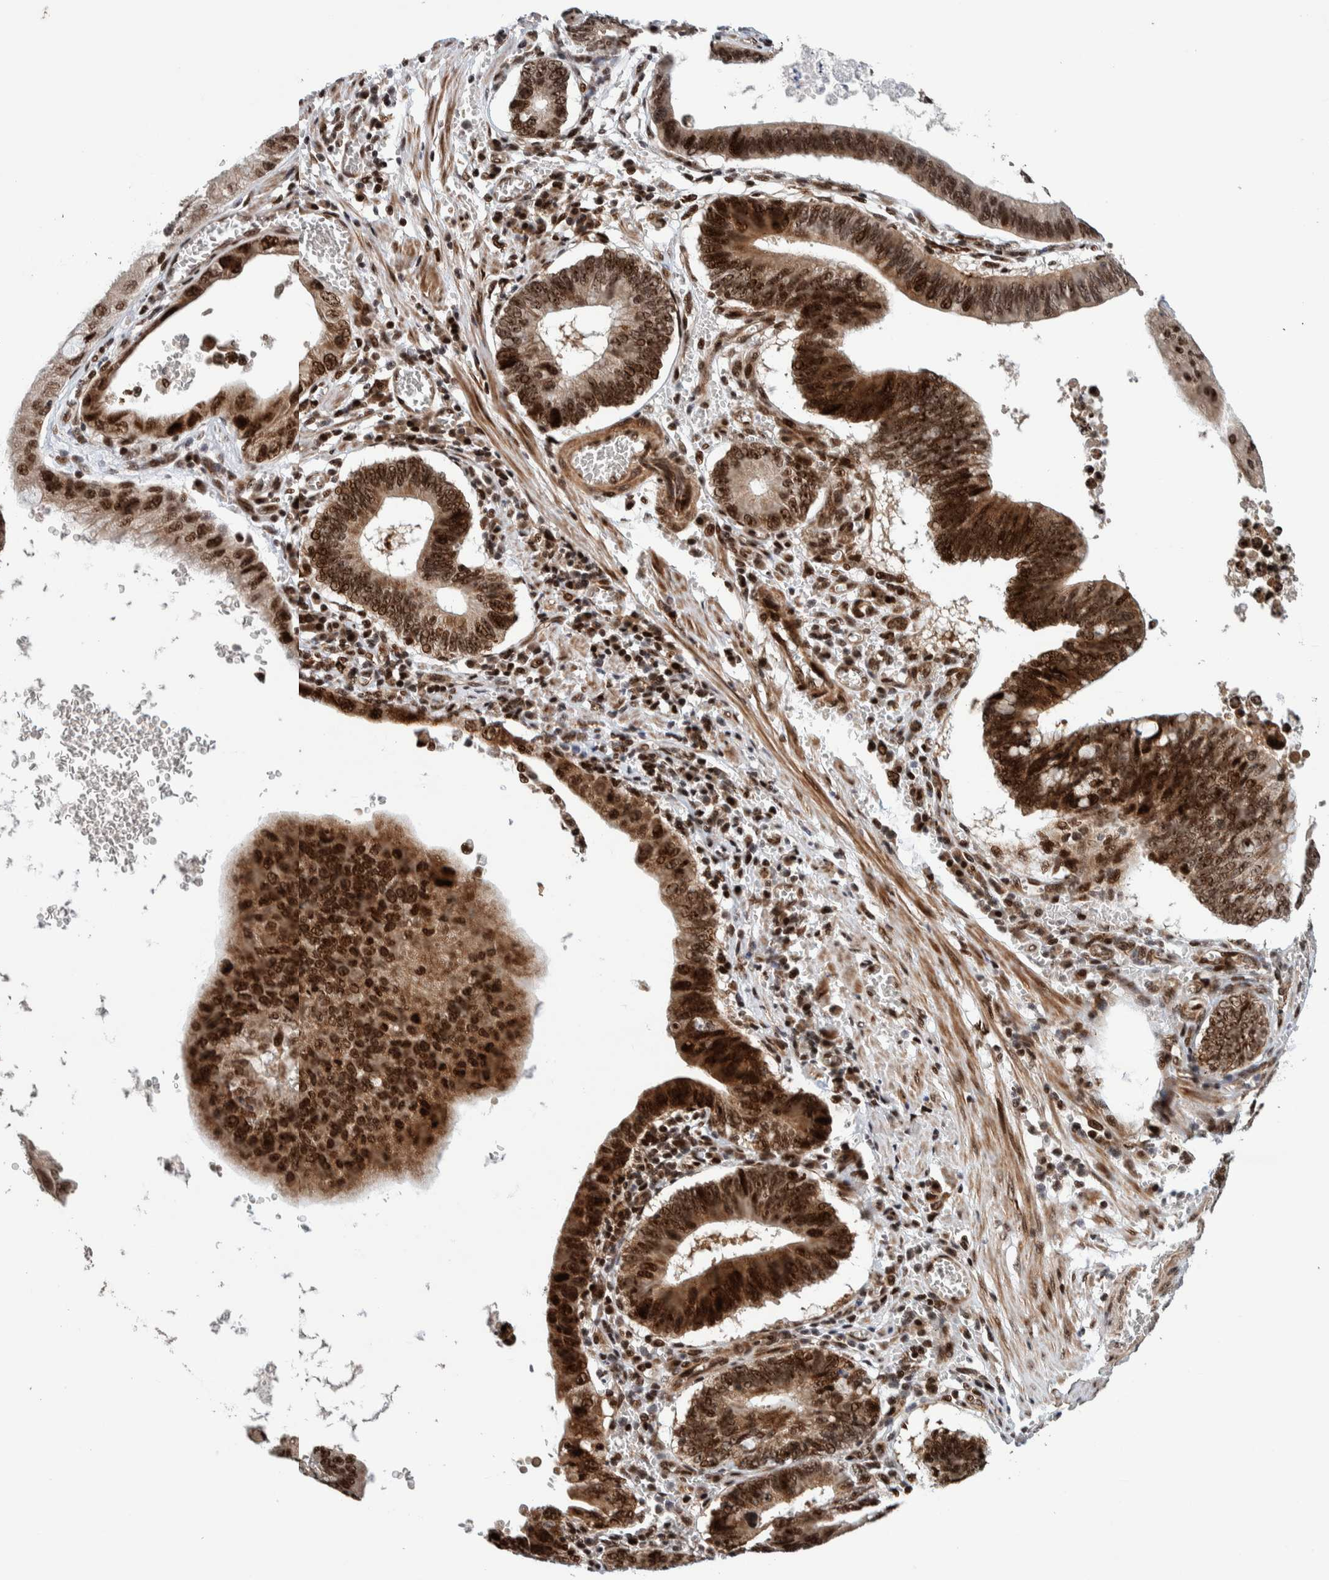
{"staining": {"intensity": "strong", "quantity": ">75%", "location": "cytoplasmic/membranous,nuclear"}, "tissue": "stomach cancer", "cell_type": "Tumor cells", "image_type": "cancer", "snomed": [{"axis": "morphology", "description": "Adenocarcinoma, NOS"}, {"axis": "topography", "description": "Stomach"}, {"axis": "topography", "description": "Gastric cardia"}], "caption": "A histopathology image of adenocarcinoma (stomach) stained for a protein displays strong cytoplasmic/membranous and nuclear brown staining in tumor cells.", "gene": "CHD4", "patient": {"sex": "male", "age": 59}}